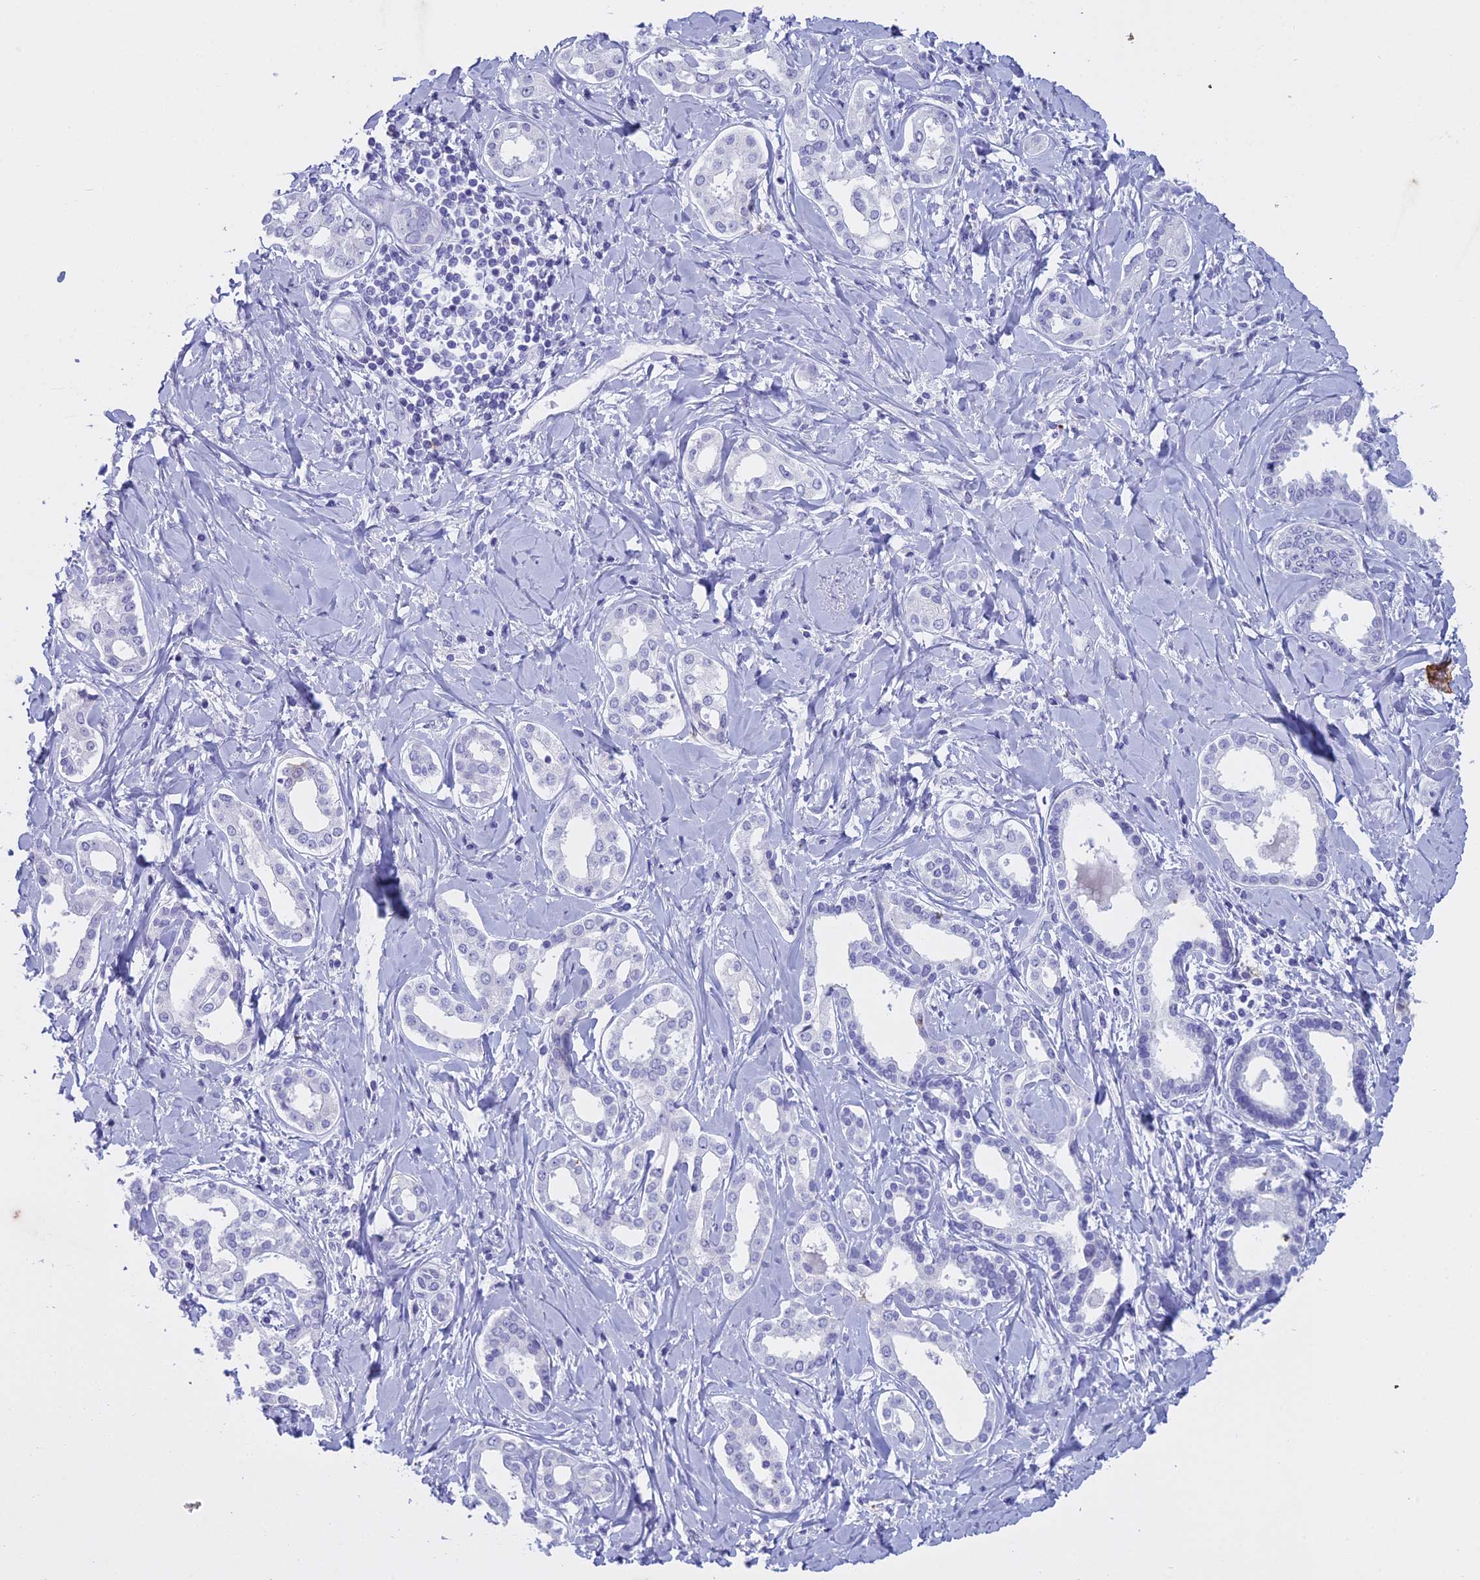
{"staining": {"intensity": "negative", "quantity": "none", "location": "none"}, "tissue": "liver cancer", "cell_type": "Tumor cells", "image_type": "cancer", "snomed": [{"axis": "morphology", "description": "Cholangiocarcinoma"}, {"axis": "topography", "description": "Liver"}], "caption": "High magnification brightfield microscopy of liver cancer (cholangiocarcinoma) stained with DAB (brown) and counterstained with hematoxylin (blue): tumor cells show no significant expression. The staining was performed using DAB (3,3'-diaminobenzidine) to visualize the protein expression in brown, while the nuclei were stained in blue with hematoxylin (Magnification: 20x).", "gene": "HMGB4", "patient": {"sex": "female", "age": 77}}